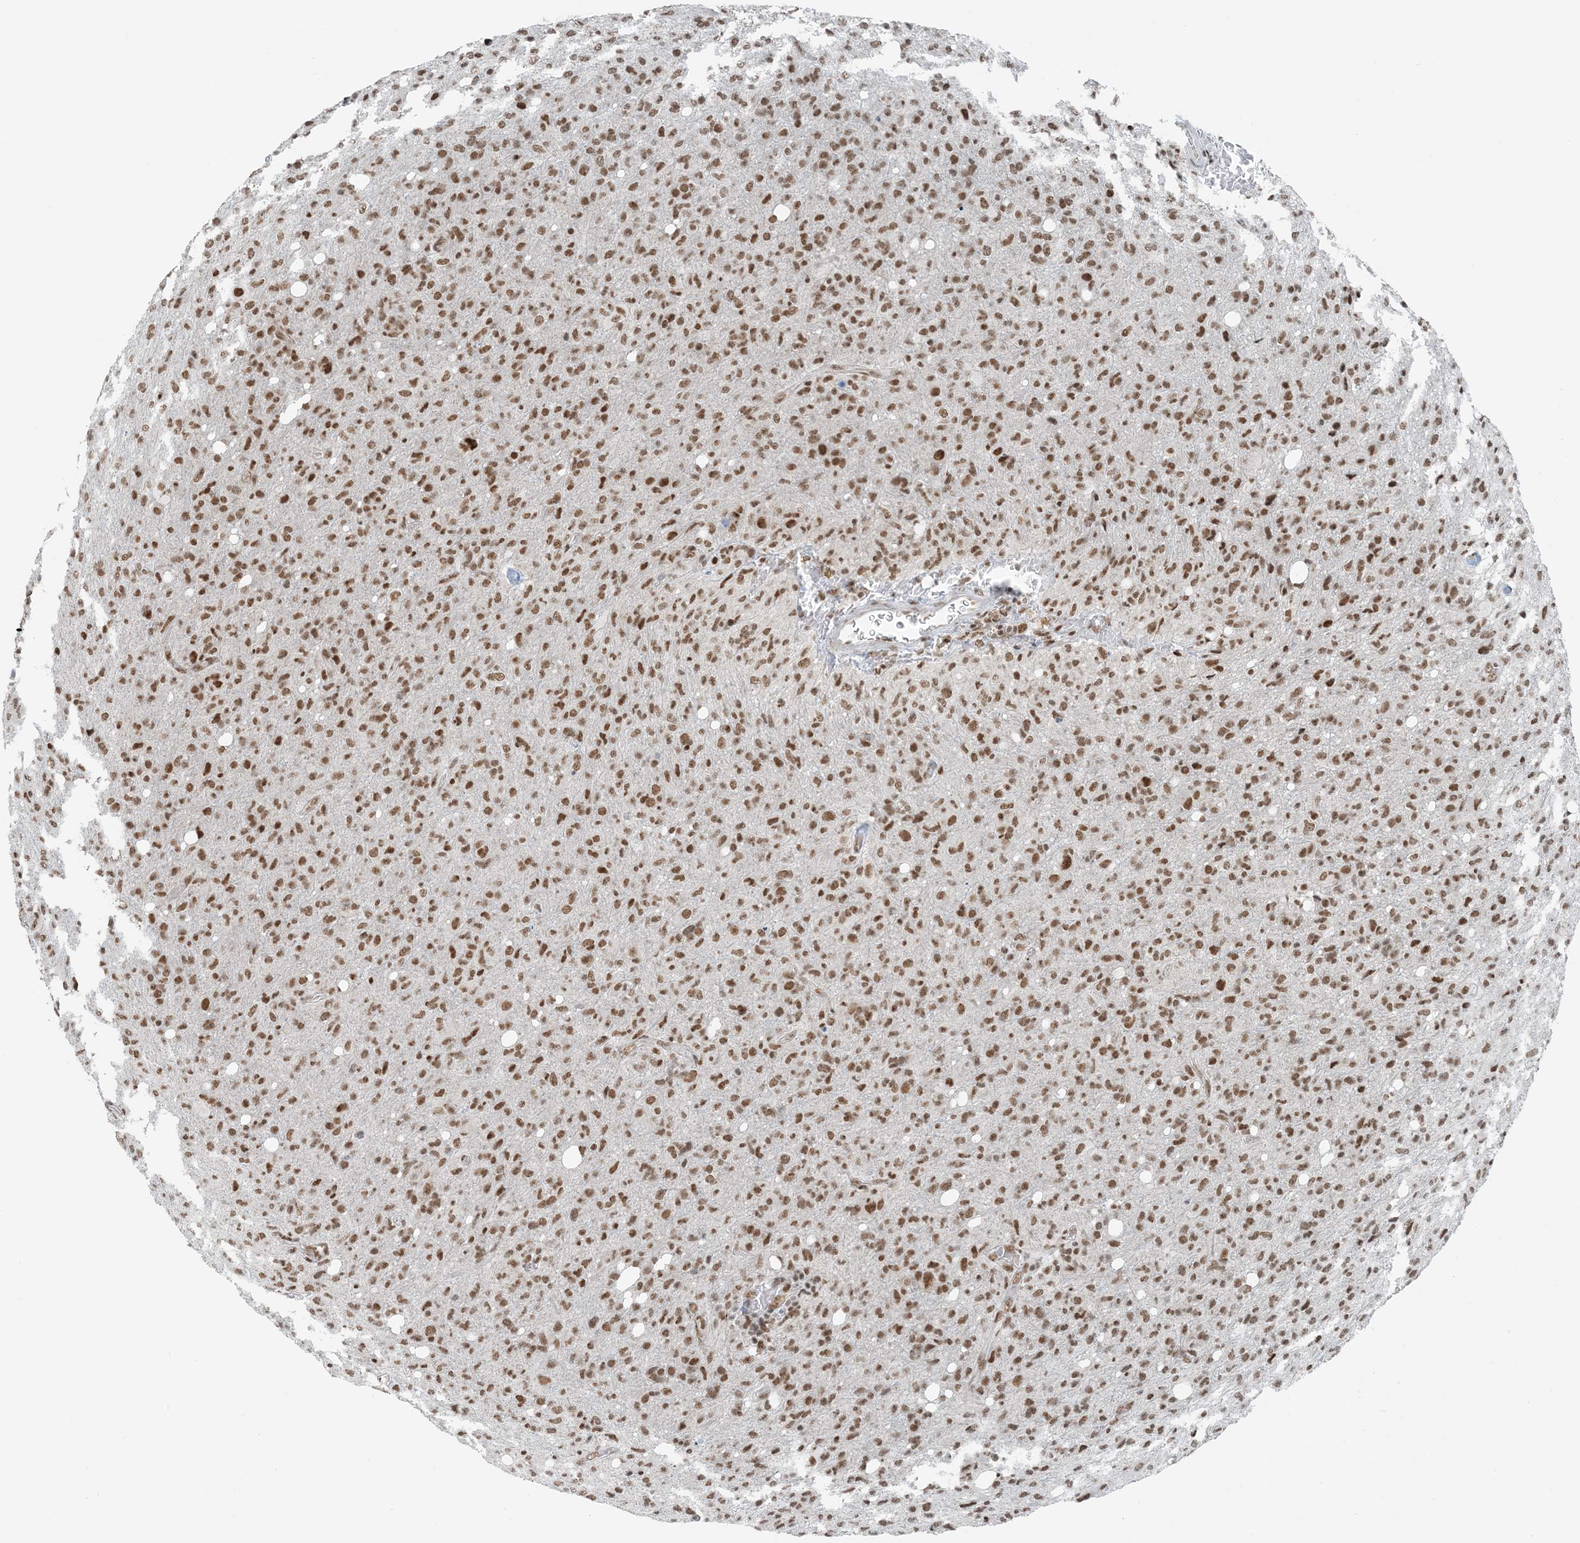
{"staining": {"intensity": "moderate", "quantity": ">75%", "location": "nuclear"}, "tissue": "glioma", "cell_type": "Tumor cells", "image_type": "cancer", "snomed": [{"axis": "morphology", "description": "Glioma, malignant, High grade"}, {"axis": "topography", "description": "Brain"}], "caption": "Protein staining of malignant glioma (high-grade) tissue reveals moderate nuclear staining in approximately >75% of tumor cells. (Brightfield microscopy of DAB IHC at high magnification).", "gene": "ZNF500", "patient": {"sex": "female", "age": 57}}